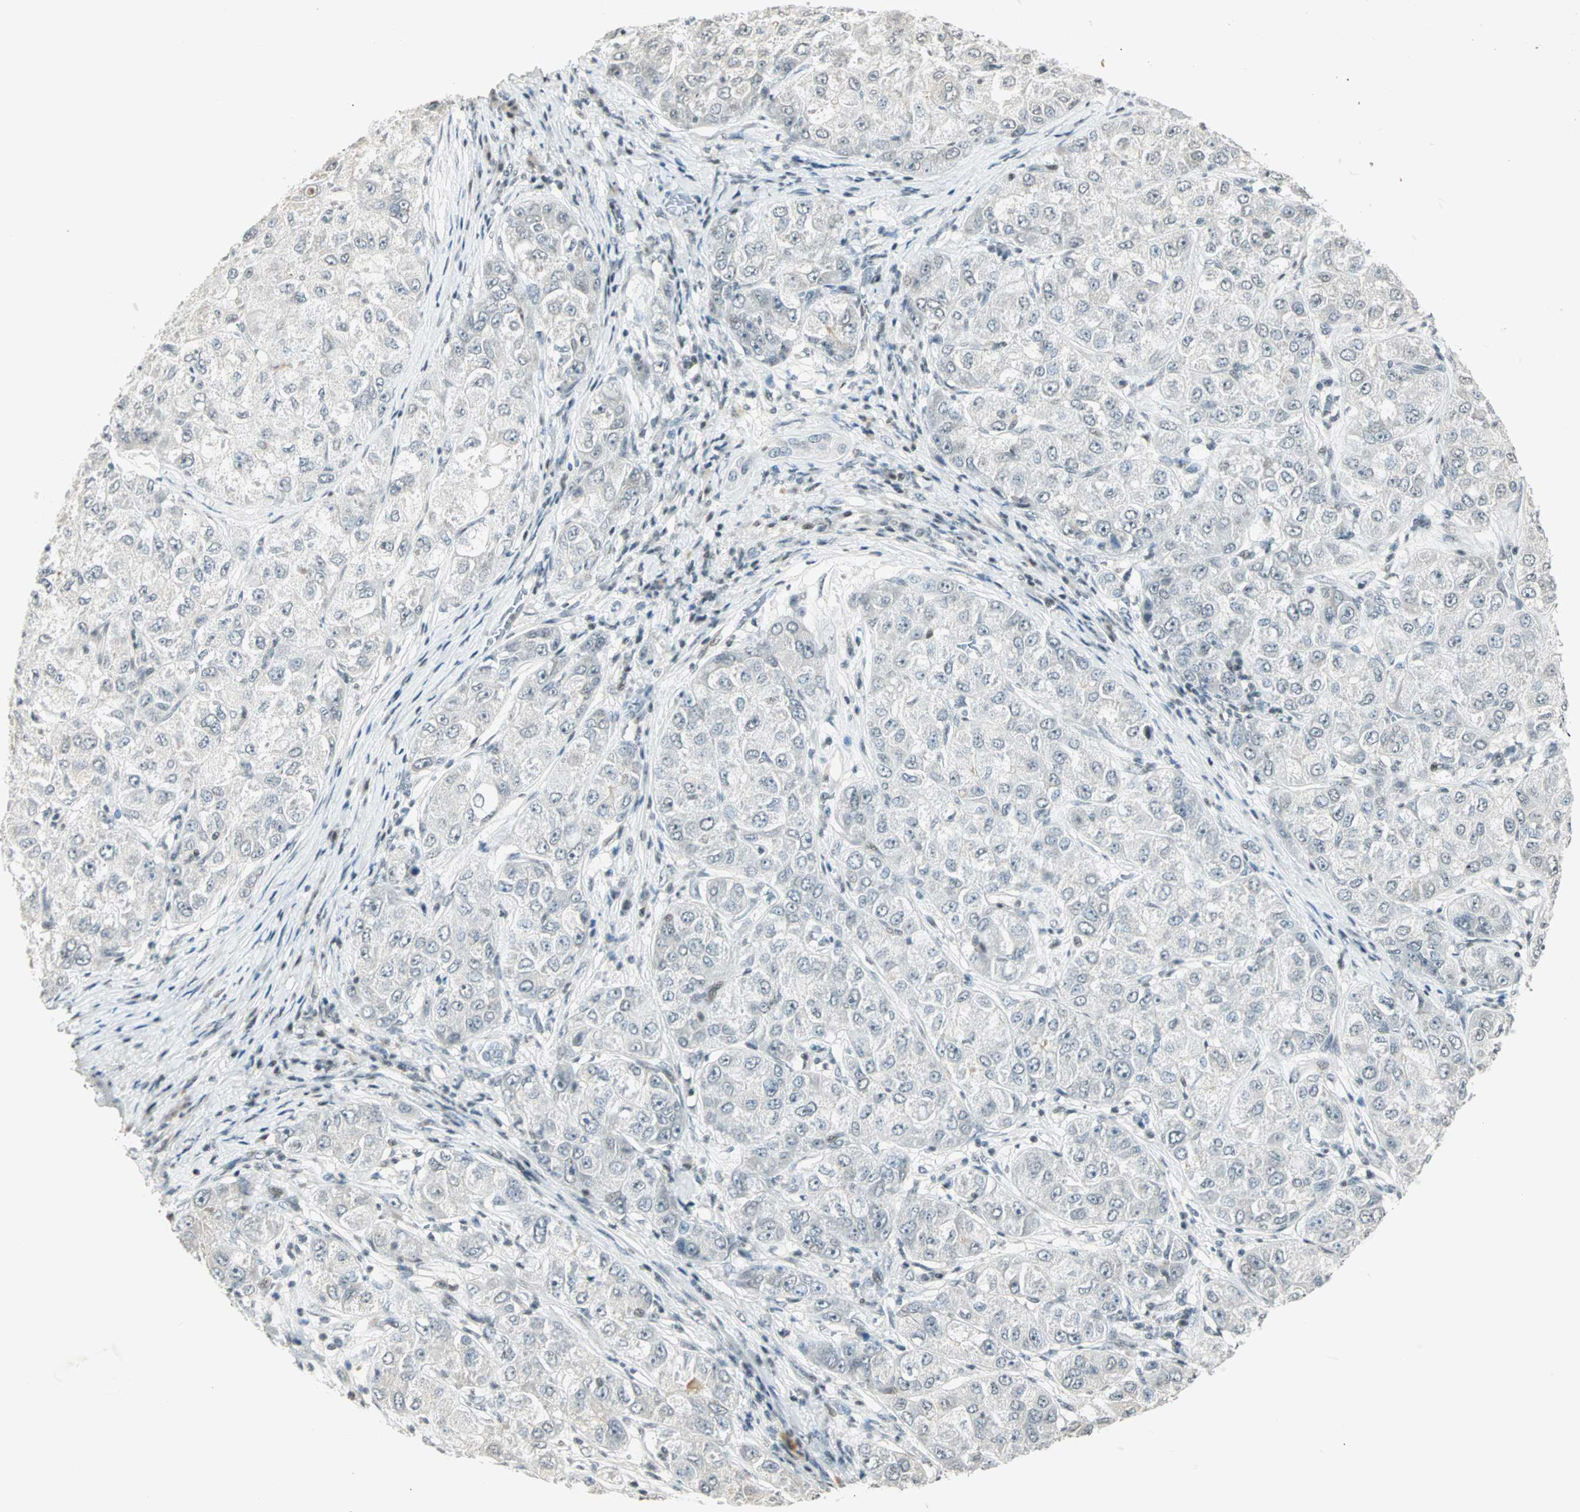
{"staining": {"intensity": "weak", "quantity": "<25%", "location": "nuclear"}, "tissue": "liver cancer", "cell_type": "Tumor cells", "image_type": "cancer", "snomed": [{"axis": "morphology", "description": "Carcinoma, Hepatocellular, NOS"}, {"axis": "topography", "description": "Liver"}], "caption": "This photomicrograph is of hepatocellular carcinoma (liver) stained with immunohistochemistry (IHC) to label a protein in brown with the nuclei are counter-stained blue. There is no expression in tumor cells.", "gene": "SMAD3", "patient": {"sex": "male", "age": 80}}